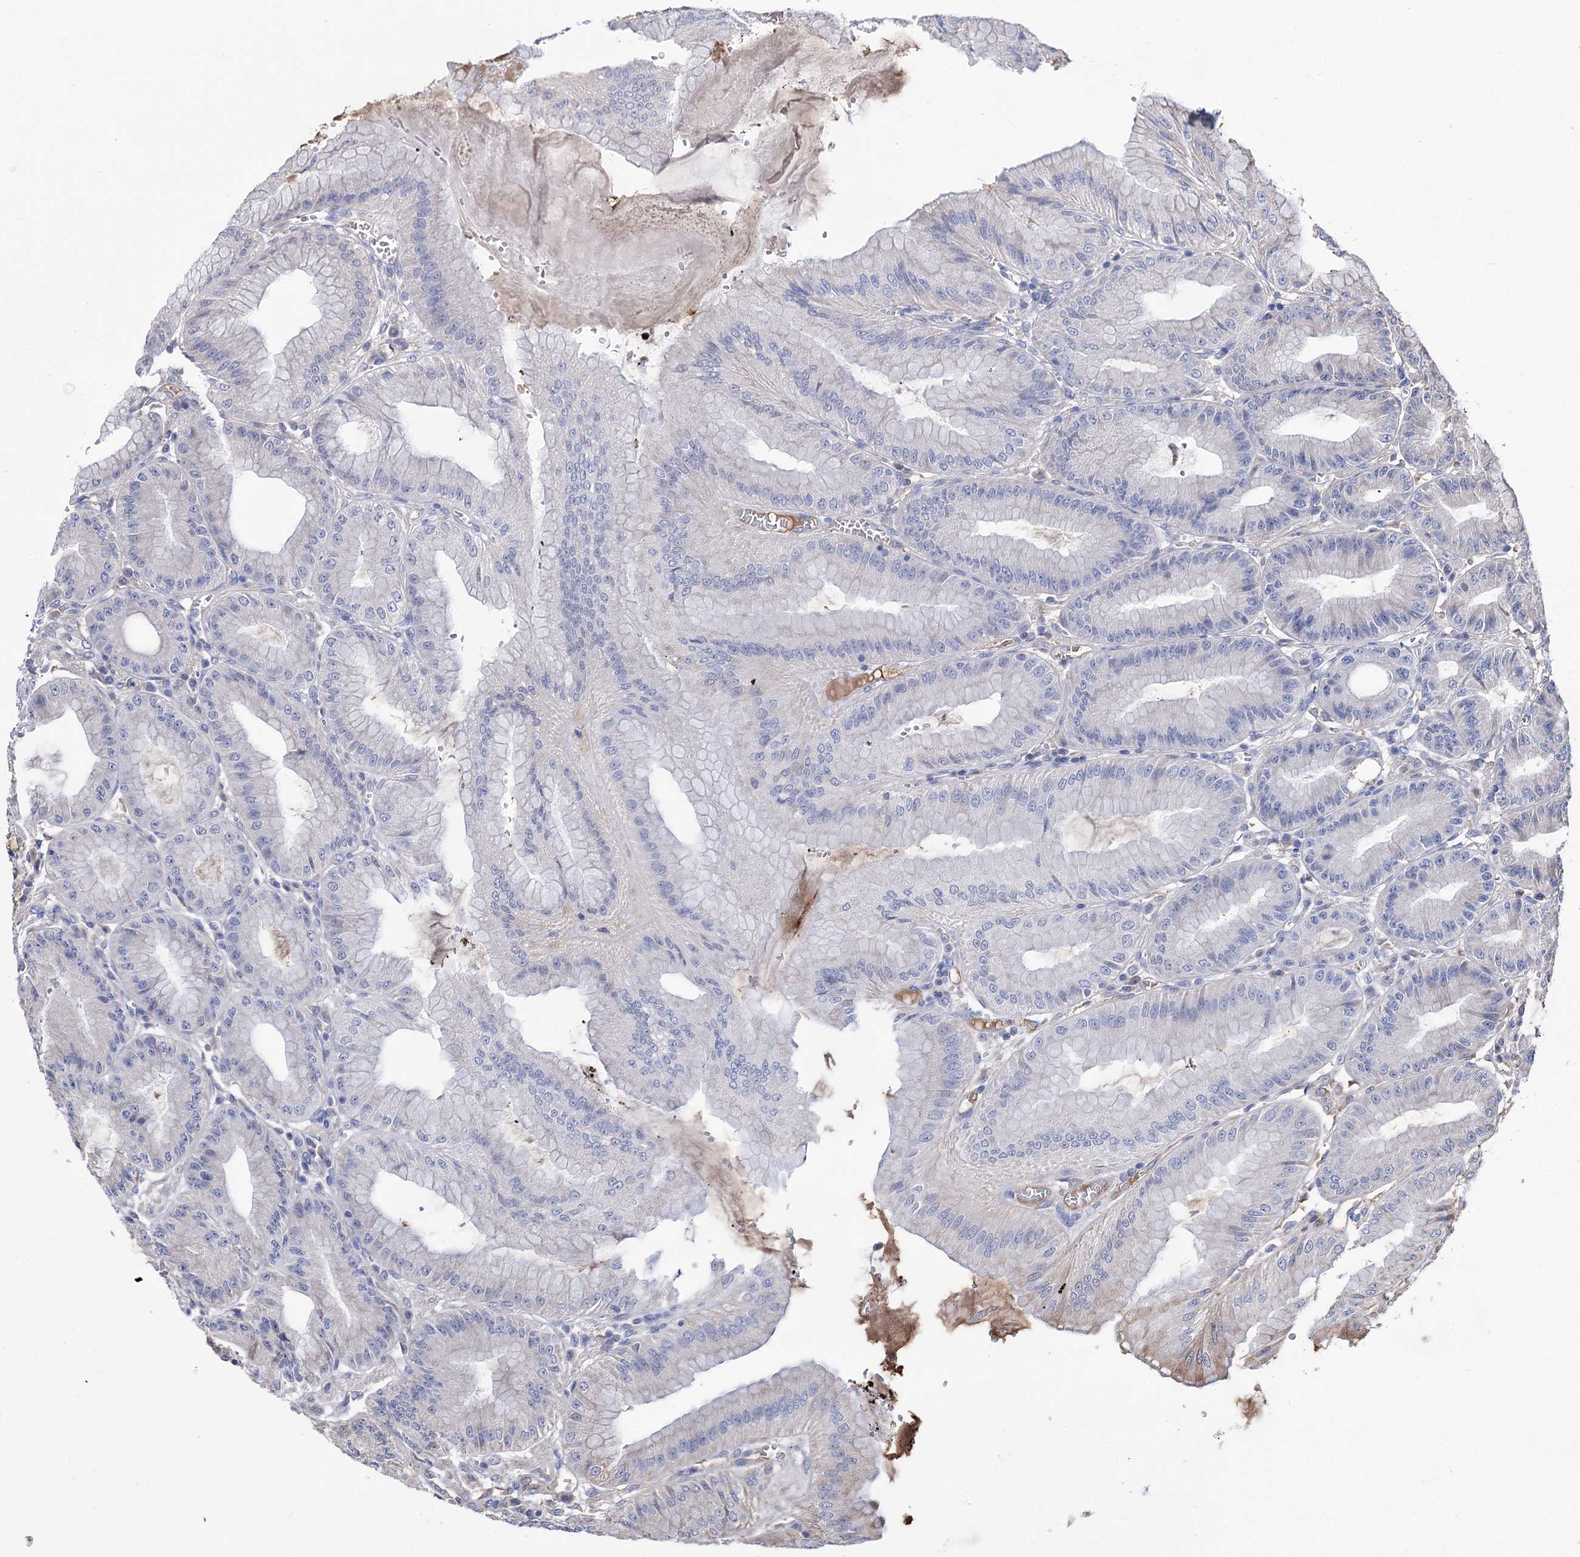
{"staining": {"intensity": "strong", "quantity": "<25%", "location": "cytoplasmic/membranous"}, "tissue": "stomach", "cell_type": "Glandular cells", "image_type": "normal", "snomed": [{"axis": "morphology", "description": "Normal tissue, NOS"}, {"axis": "topography", "description": "Stomach, lower"}], "caption": "Brown immunohistochemical staining in normal human stomach displays strong cytoplasmic/membranous positivity in approximately <25% of glandular cells. (IHC, brightfield microscopy, high magnification).", "gene": "RASSF3", "patient": {"sex": "male", "age": 71}}